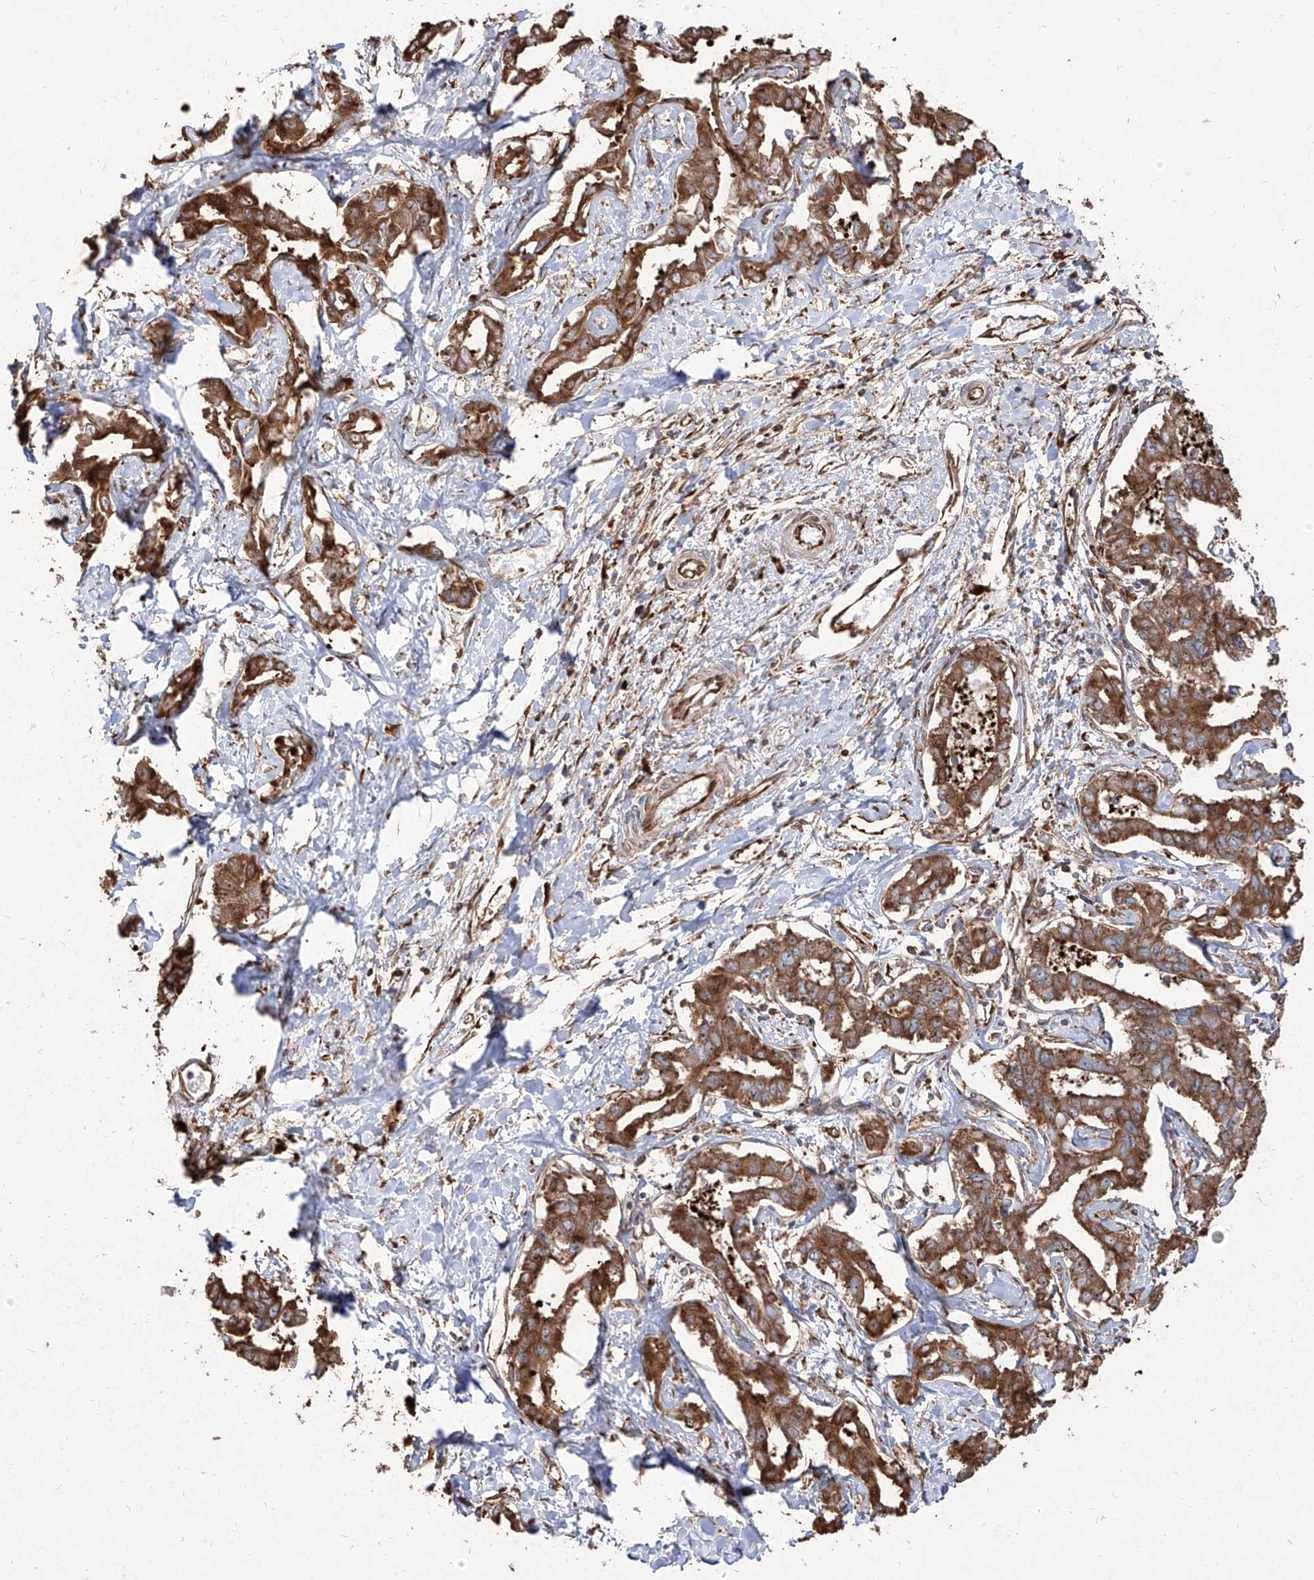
{"staining": {"intensity": "strong", "quantity": ">75%", "location": "cytoplasmic/membranous"}, "tissue": "liver cancer", "cell_type": "Tumor cells", "image_type": "cancer", "snomed": [{"axis": "morphology", "description": "Cholangiocarcinoma"}, {"axis": "topography", "description": "Liver"}], "caption": "This photomicrograph displays IHC staining of human cholangiocarcinoma (liver), with high strong cytoplasmic/membranous staining in approximately >75% of tumor cells.", "gene": "RPS25", "patient": {"sex": "male", "age": 59}}